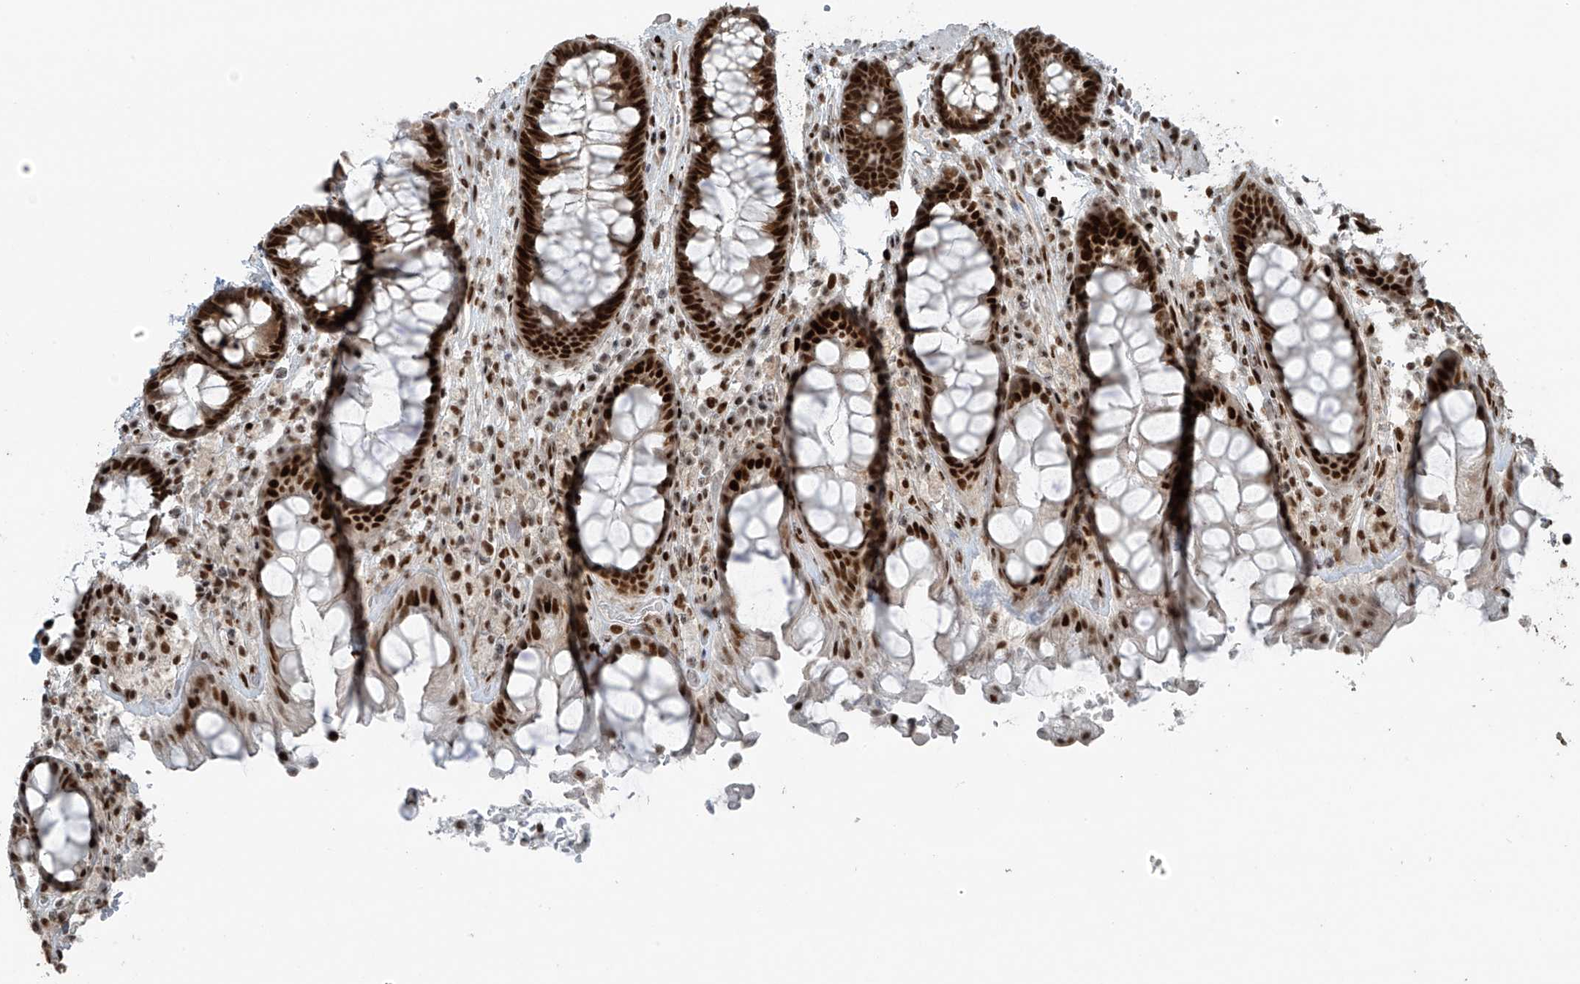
{"staining": {"intensity": "strong", "quantity": ">75%", "location": "nuclear"}, "tissue": "rectum", "cell_type": "Glandular cells", "image_type": "normal", "snomed": [{"axis": "morphology", "description": "Normal tissue, NOS"}, {"axis": "topography", "description": "Rectum"}], "caption": "Immunohistochemistry of normal rectum displays high levels of strong nuclear staining in about >75% of glandular cells.", "gene": "PCNP", "patient": {"sex": "male", "age": 64}}